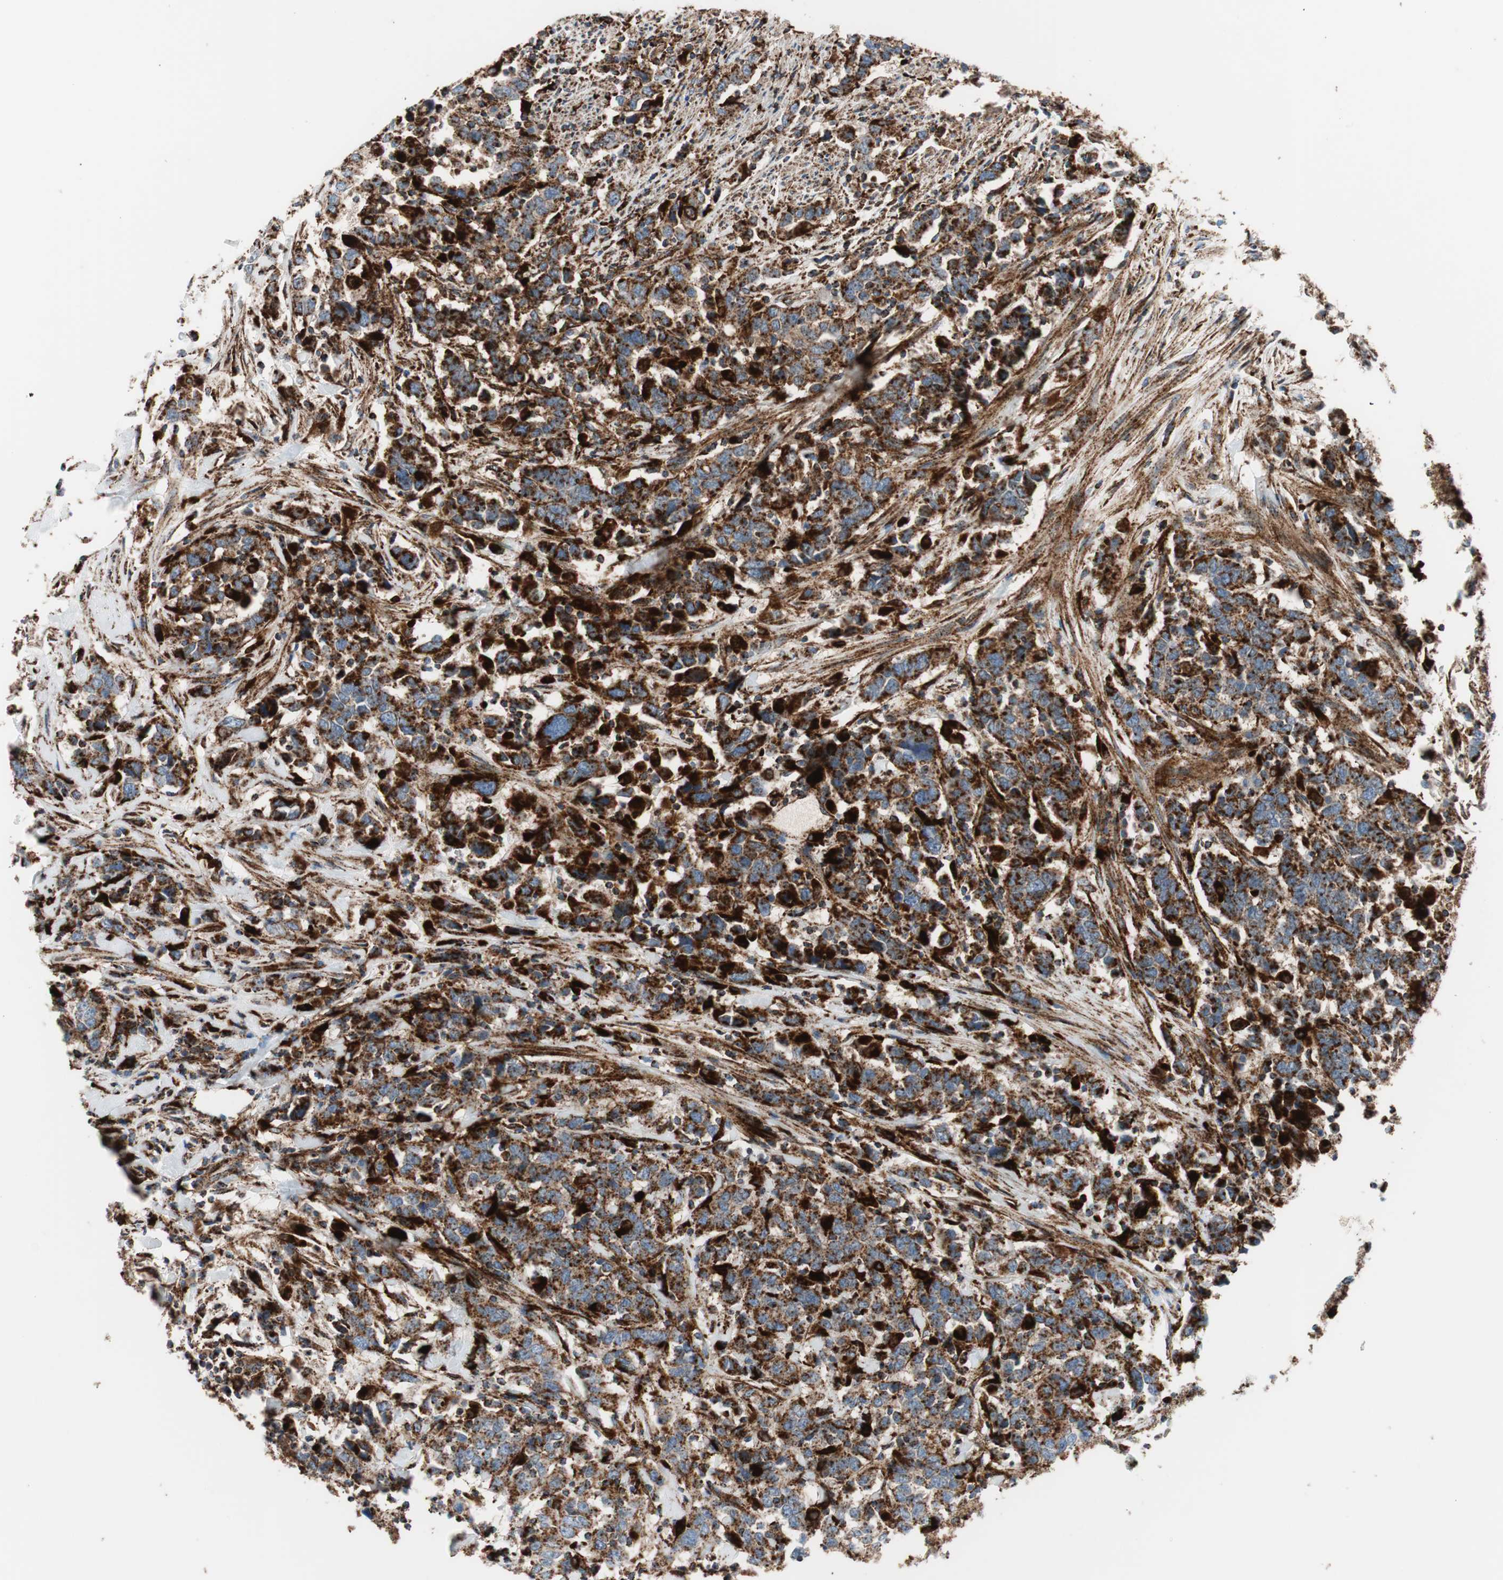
{"staining": {"intensity": "strong", "quantity": ">75%", "location": "cytoplasmic/membranous"}, "tissue": "urothelial cancer", "cell_type": "Tumor cells", "image_type": "cancer", "snomed": [{"axis": "morphology", "description": "Urothelial carcinoma, High grade"}, {"axis": "topography", "description": "Urinary bladder"}], "caption": "Brown immunohistochemical staining in urothelial carcinoma (high-grade) exhibits strong cytoplasmic/membranous staining in about >75% of tumor cells. The staining is performed using DAB brown chromogen to label protein expression. The nuclei are counter-stained blue using hematoxylin.", "gene": "LAMP1", "patient": {"sex": "male", "age": 61}}